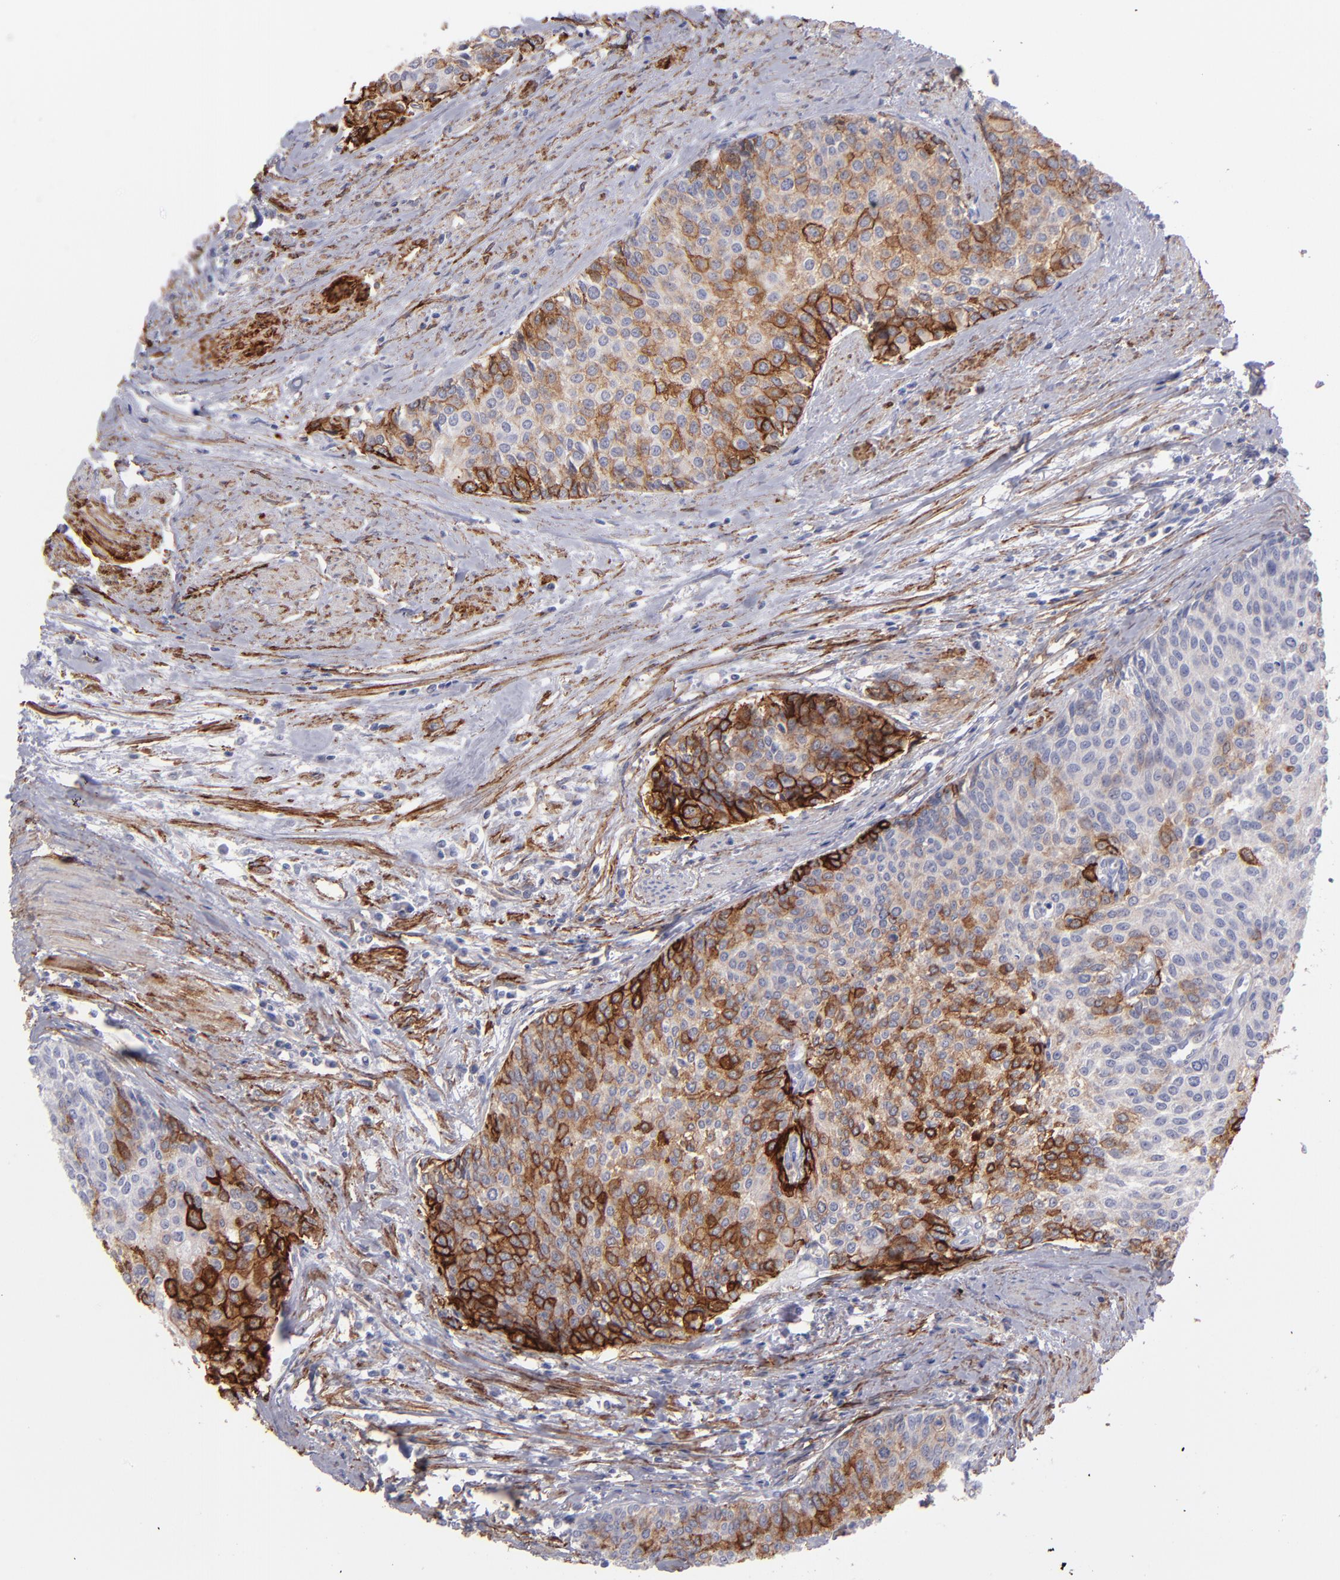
{"staining": {"intensity": "moderate", "quantity": "25%-75%", "location": "cytoplasmic/membranous"}, "tissue": "urothelial cancer", "cell_type": "Tumor cells", "image_type": "cancer", "snomed": [{"axis": "morphology", "description": "Urothelial carcinoma, Low grade"}, {"axis": "topography", "description": "Urinary bladder"}], "caption": "Brown immunohistochemical staining in low-grade urothelial carcinoma shows moderate cytoplasmic/membranous expression in about 25%-75% of tumor cells.", "gene": "AHNAK2", "patient": {"sex": "female", "age": 73}}